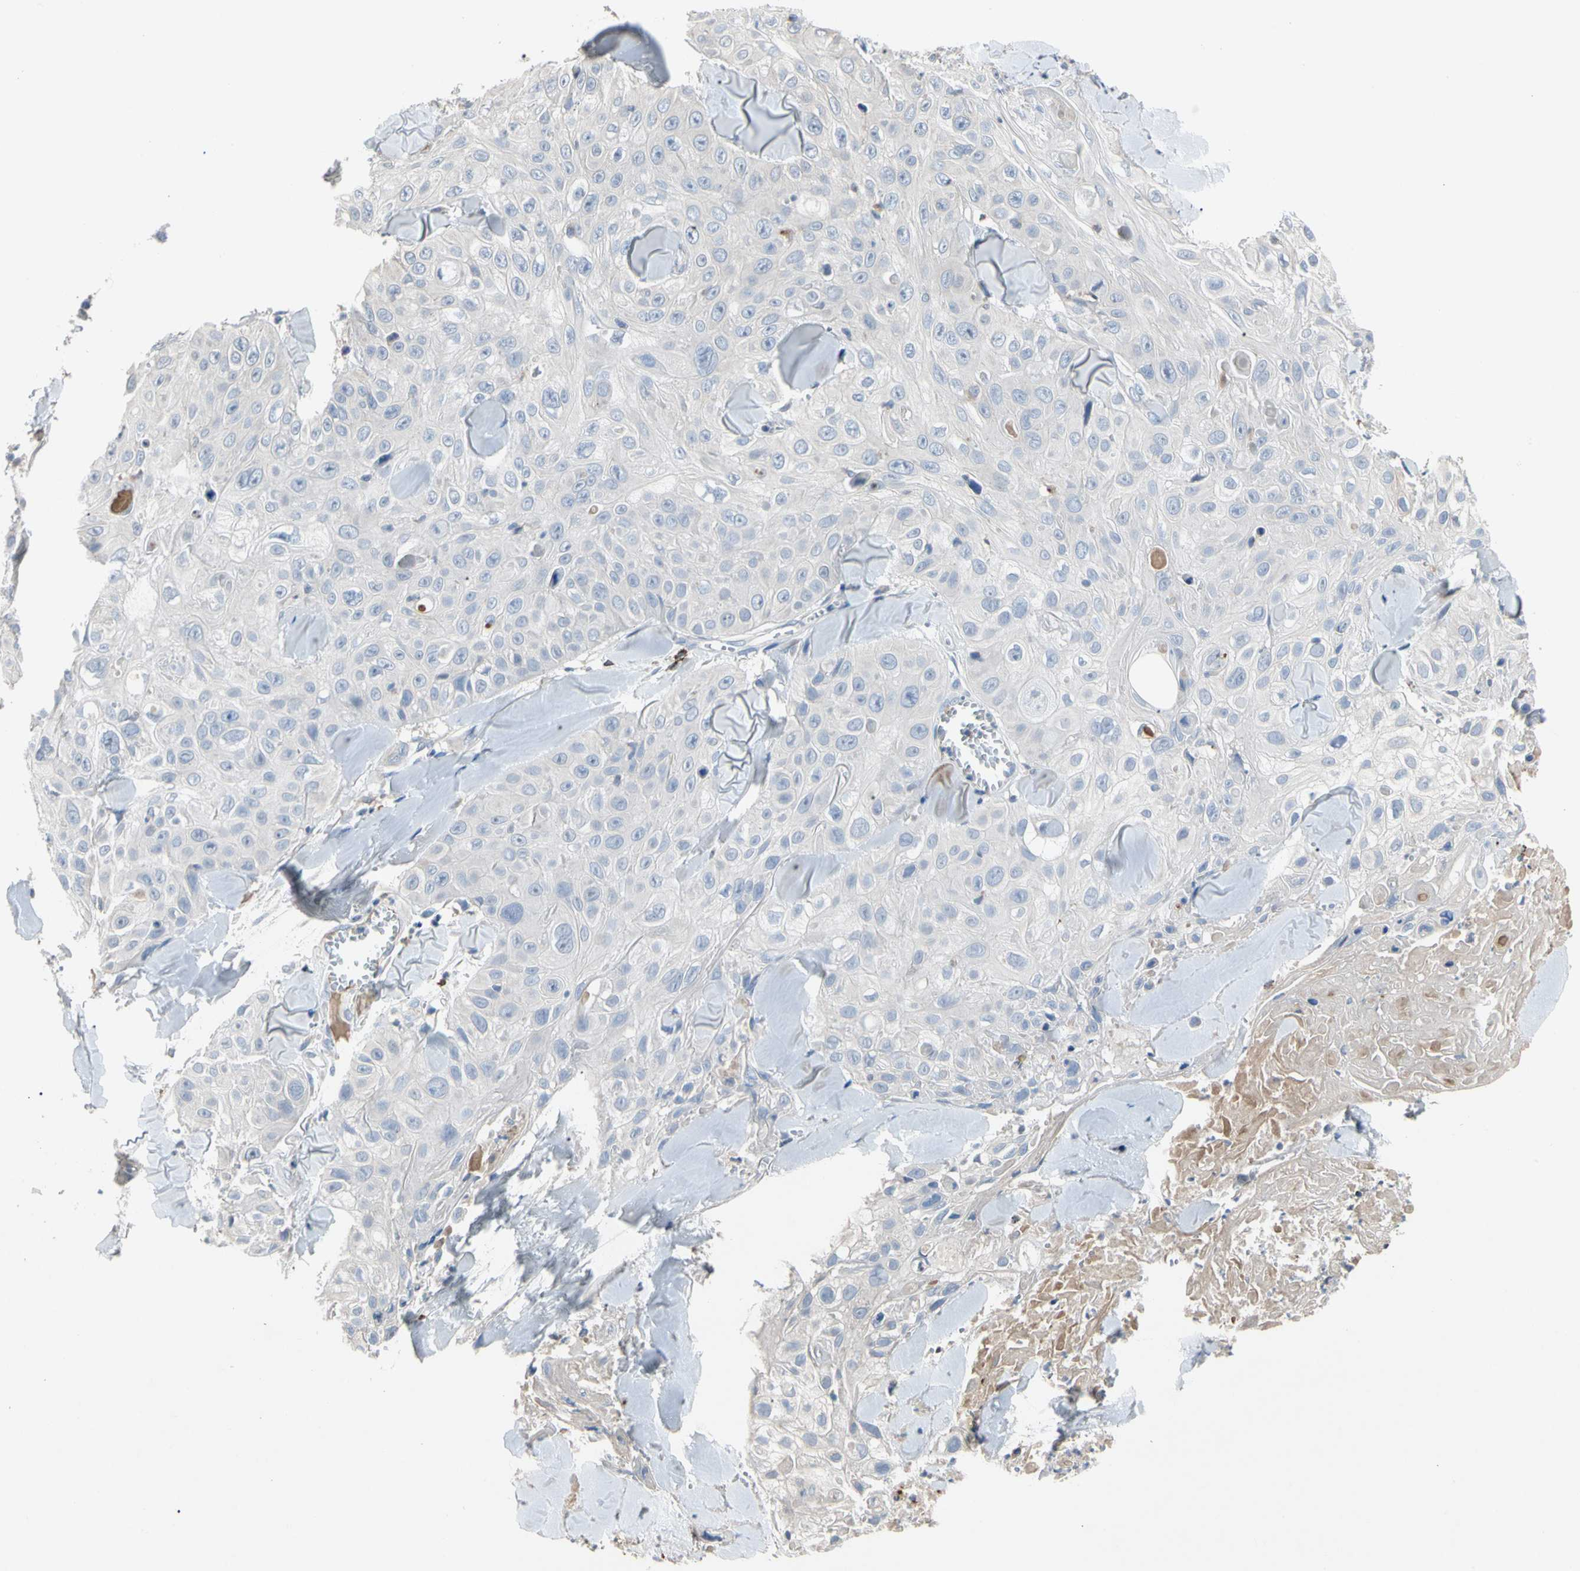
{"staining": {"intensity": "negative", "quantity": "none", "location": "none"}, "tissue": "skin cancer", "cell_type": "Tumor cells", "image_type": "cancer", "snomed": [{"axis": "morphology", "description": "Squamous cell carcinoma, NOS"}, {"axis": "topography", "description": "Skin"}], "caption": "Human skin cancer (squamous cell carcinoma) stained for a protein using IHC reveals no positivity in tumor cells.", "gene": "ADA2", "patient": {"sex": "male", "age": 86}}